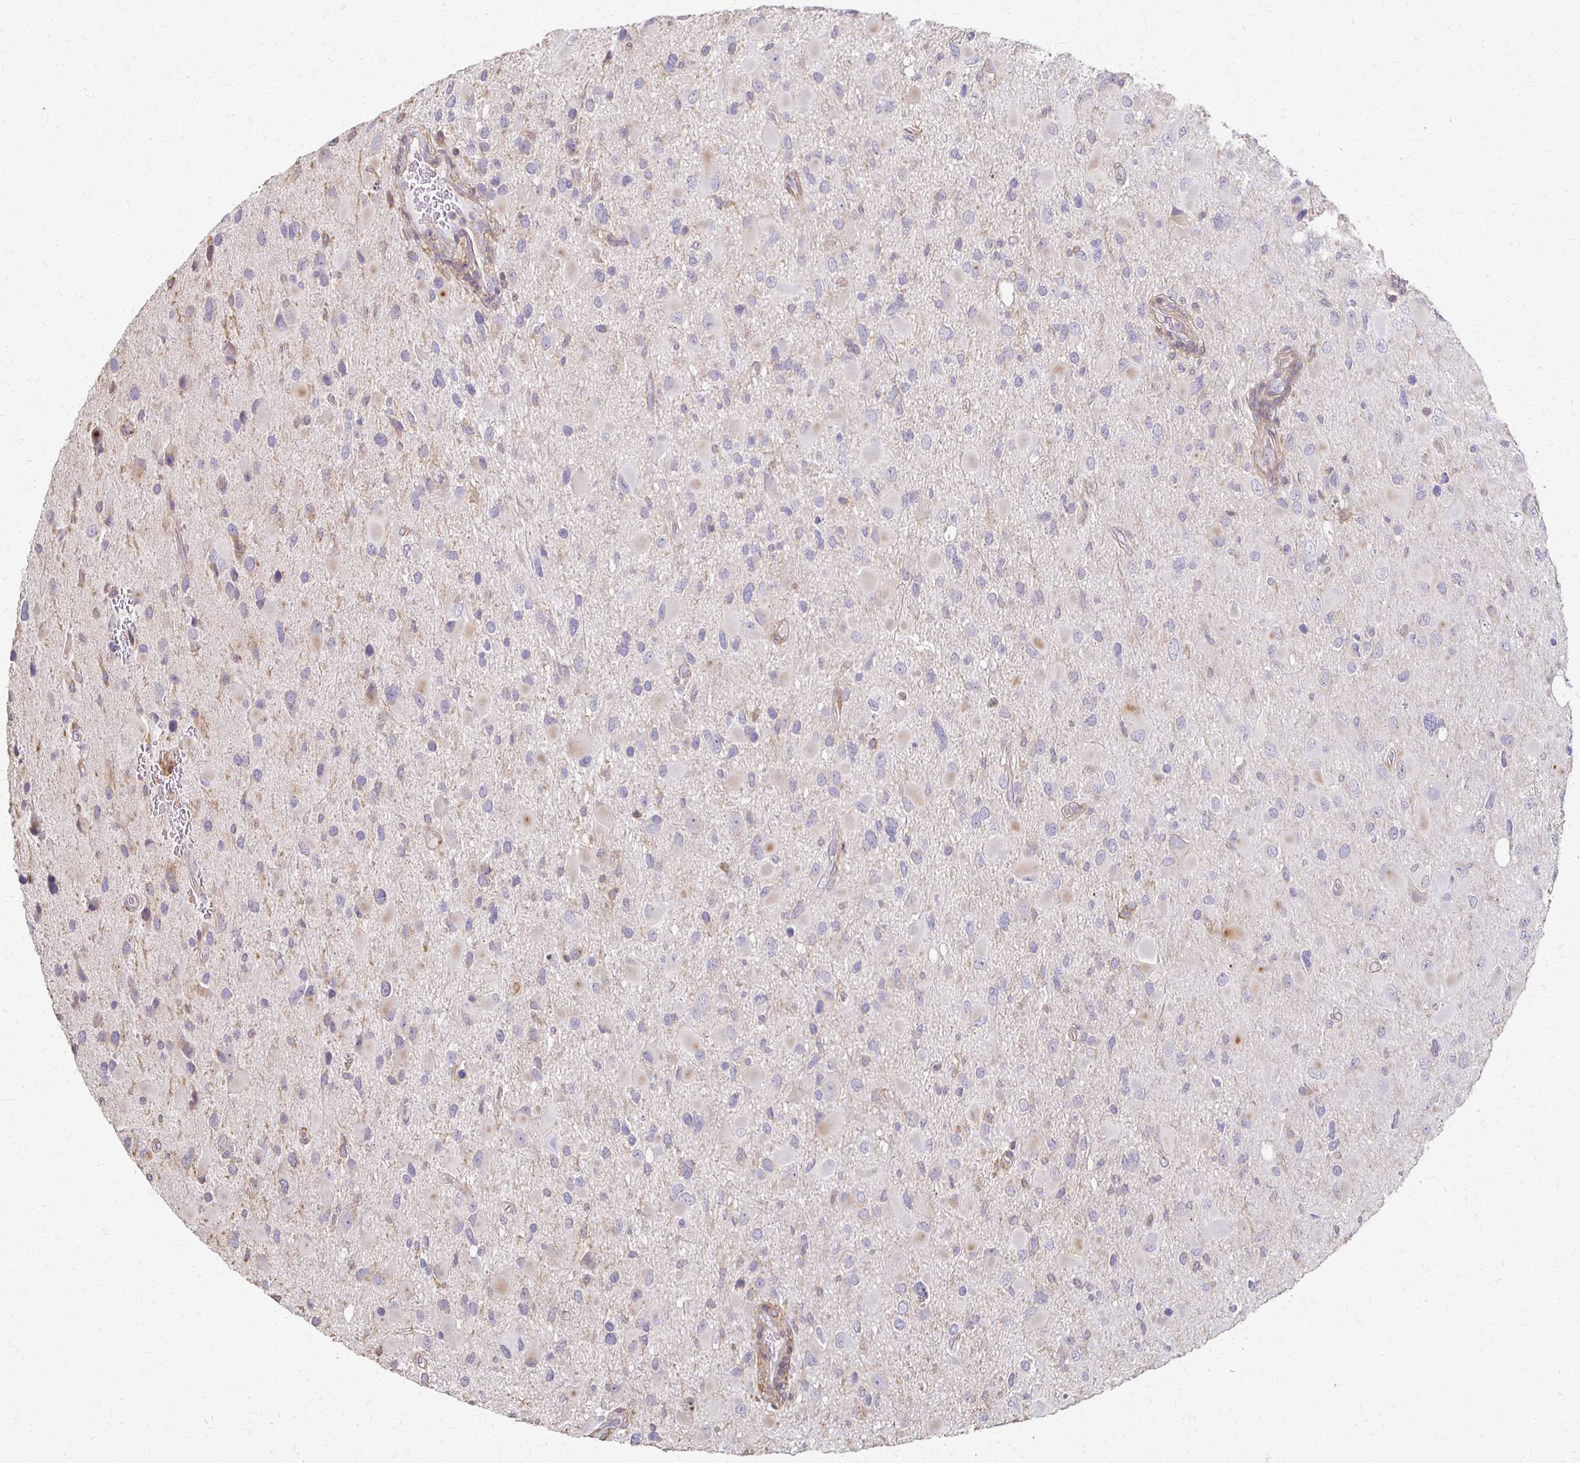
{"staining": {"intensity": "negative", "quantity": "none", "location": "none"}, "tissue": "glioma", "cell_type": "Tumor cells", "image_type": "cancer", "snomed": [{"axis": "morphology", "description": "Glioma, malignant, Low grade"}, {"axis": "topography", "description": "Brain"}], "caption": "Tumor cells show no significant positivity in glioma.", "gene": "C1QTNF7", "patient": {"sex": "female", "age": 32}}